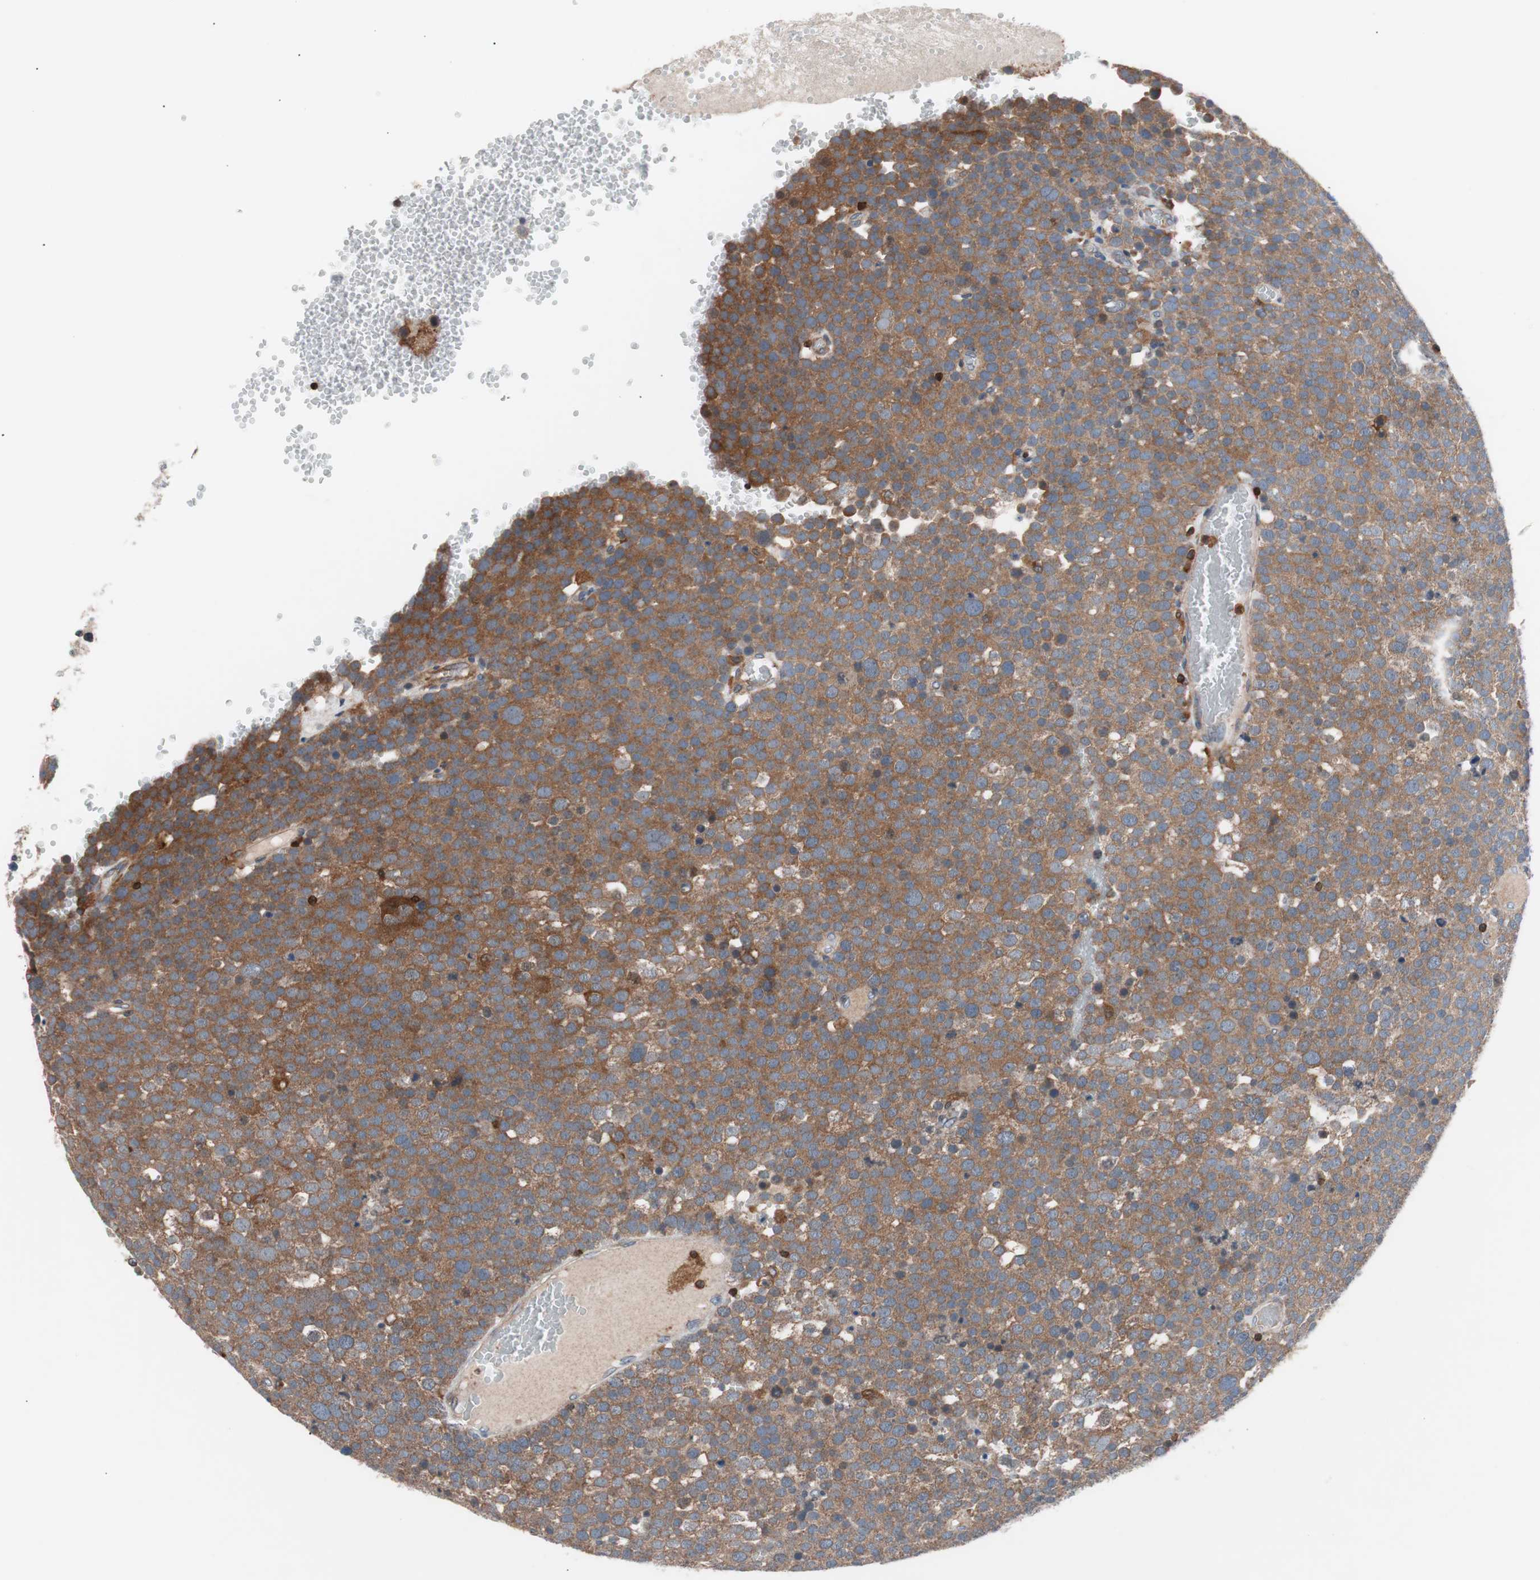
{"staining": {"intensity": "moderate", "quantity": ">75%", "location": "cytoplasmic/membranous"}, "tissue": "testis cancer", "cell_type": "Tumor cells", "image_type": "cancer", "snomed": [{"axis": "morphology", "description": "Seminoma, NOS"}, {"axis": "topography", "description": "Testis"}], "caption": "Testis seminoma was stained to show a protein in brown. There is medium levels of moderate cytoplasmic/membranous expression in approximately >75% of tumor cells. Using DAB (brown) and hematoxylin (blue) stains, captured at high magnification using brightfield microscopy.", "gene": "PIK3R1", "patient": {"sex": "male", "age": 71}}